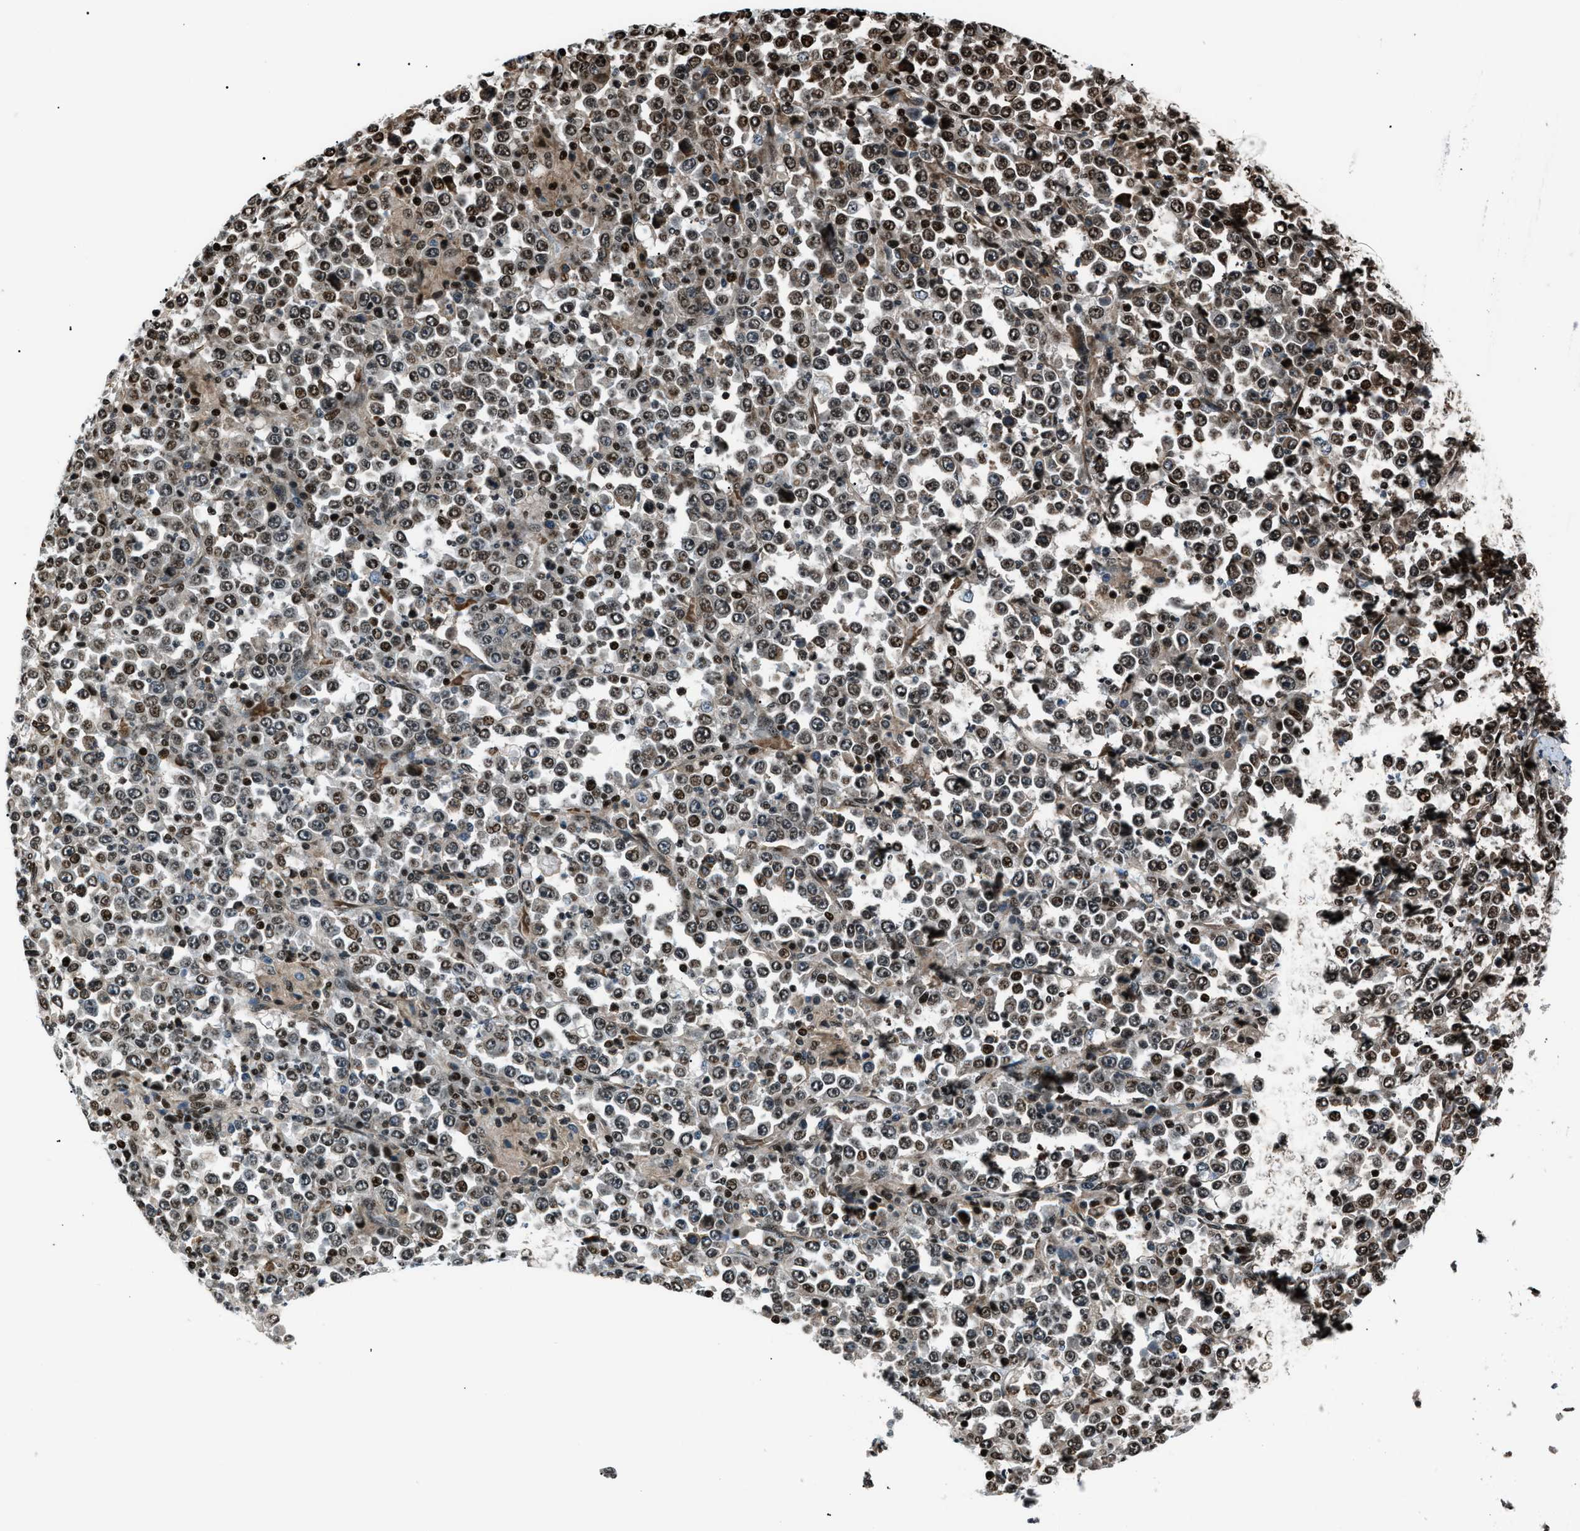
{"staining": {"intensity": "moderate", "quantity": ">75%", "location": "nuclear"}, "tissue": "stomach cancer", "cell_type": "Tumor cells", "image_type": "cancer", "snomed": [{"axis": "morphology", "description": "Normal tissue, NOS"}, {"axis": "morphology", "description": "Adenocarcinoma, NOS"}, {"axis": "topography", "description": "Stomach, upper"}, {"axis": "topography", "description": "Stomach"}], "caption": "A medium amount of moderate nuclear expression is seen in about >75% of tumor cells in stomach cancer tissue. (brown staining indicates protein expression, while blue staining denotes nuclei).", "gene": "PRKX", "patient": {"sex": "male", "age": 59}}